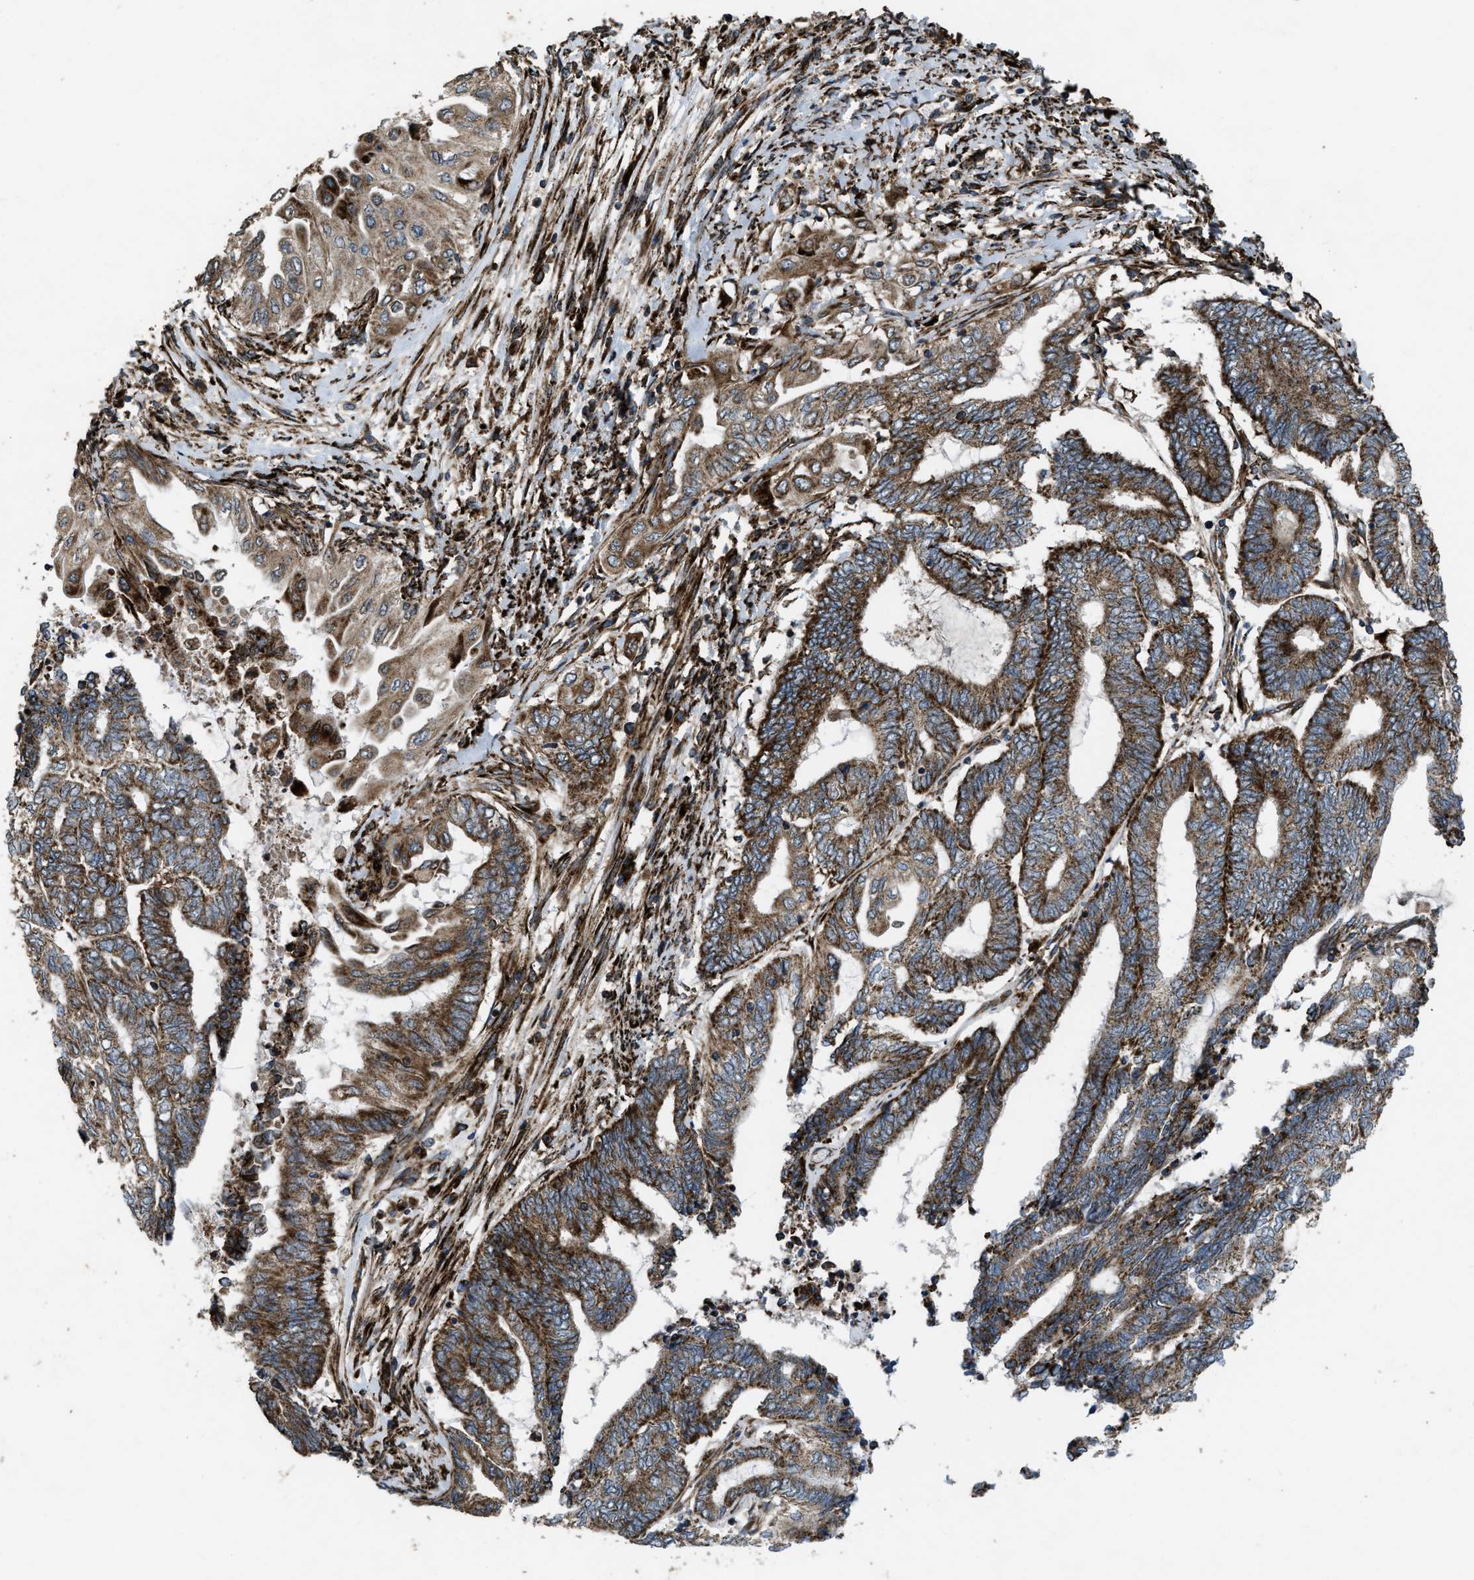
{"staining": {"intensity": "strong", "quantity": ">75%", "location": "cytoplasmic/membranous"}, "tissue": "endometrial cancer", "cell_type": "Tumor cells", "image_type": "cancer", "snomed": [{"axis": "morphology", "description": "Adenocarcinoma, NOS"}, {"axis": "topography", "description": "Uterus"}, {"axis": "topography", "description": "Endometrium"}], "caption": "A brown stain highlights strong cytoplasmic/membranous expression of a protein in endometrial cancer tumor cells.", "gene": "PER3", "patient": {"sex": "female", "age": 70}}